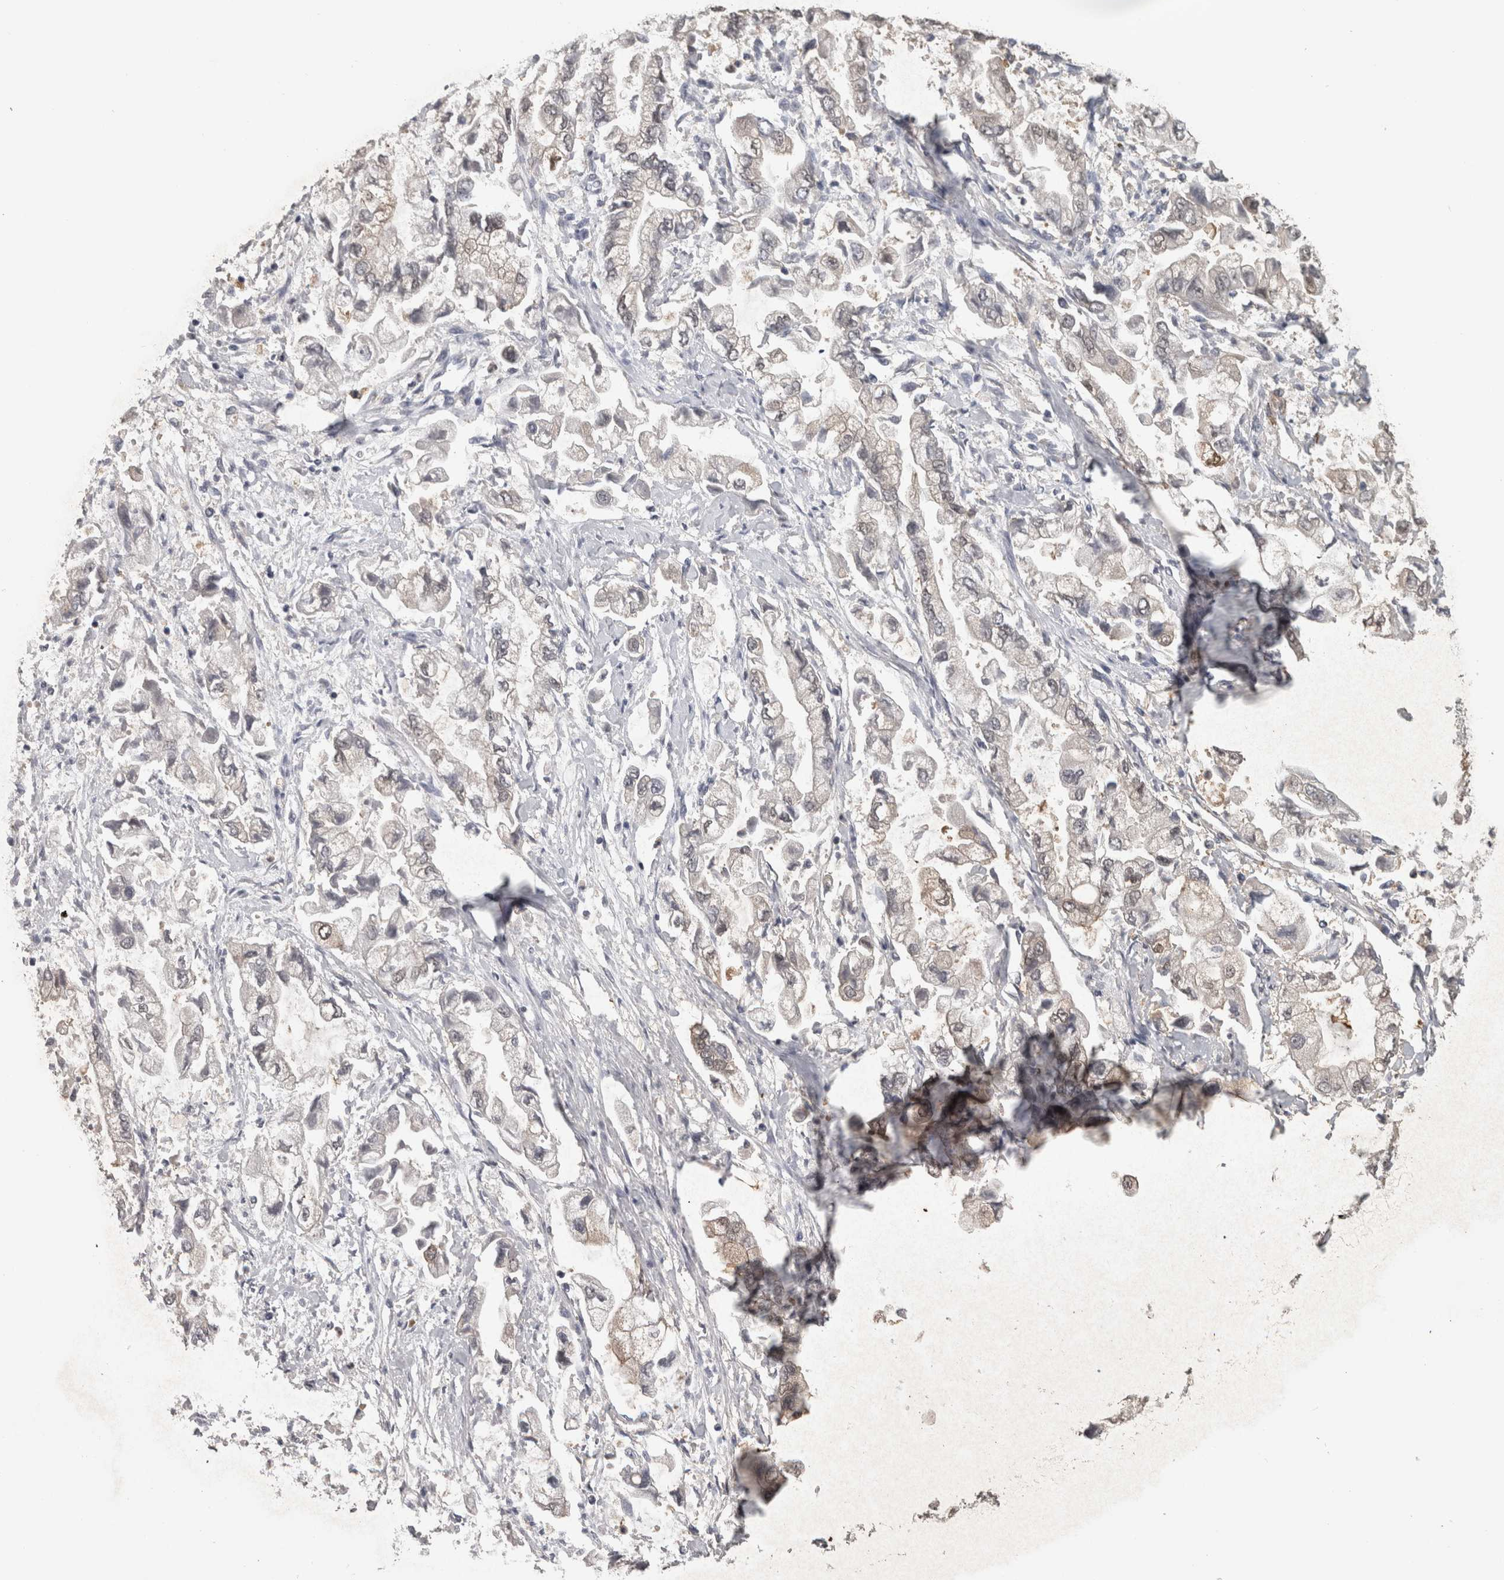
{"staining": {"intensity": "weak", "quantity": "<25%", "location": "cytoplasmic/membranous,nuclear"}, "tissue": "stomach cancer", "cell_type": "Tumor cells", "image_type": "cancer", "snomed": [{"axis": "morphology", "description": "Normal tissue, NOS"}, {"axis": "morphology", "description": "Adenocarcinoma, NOS"}, {"axis": "topography", "description": "Stomach"}], "caption": "Image shows no protein staining in tumor cells of stomach cancer tissue.", "gene": "NAPRT", "patient": {"sex": "male", "age": 62}}